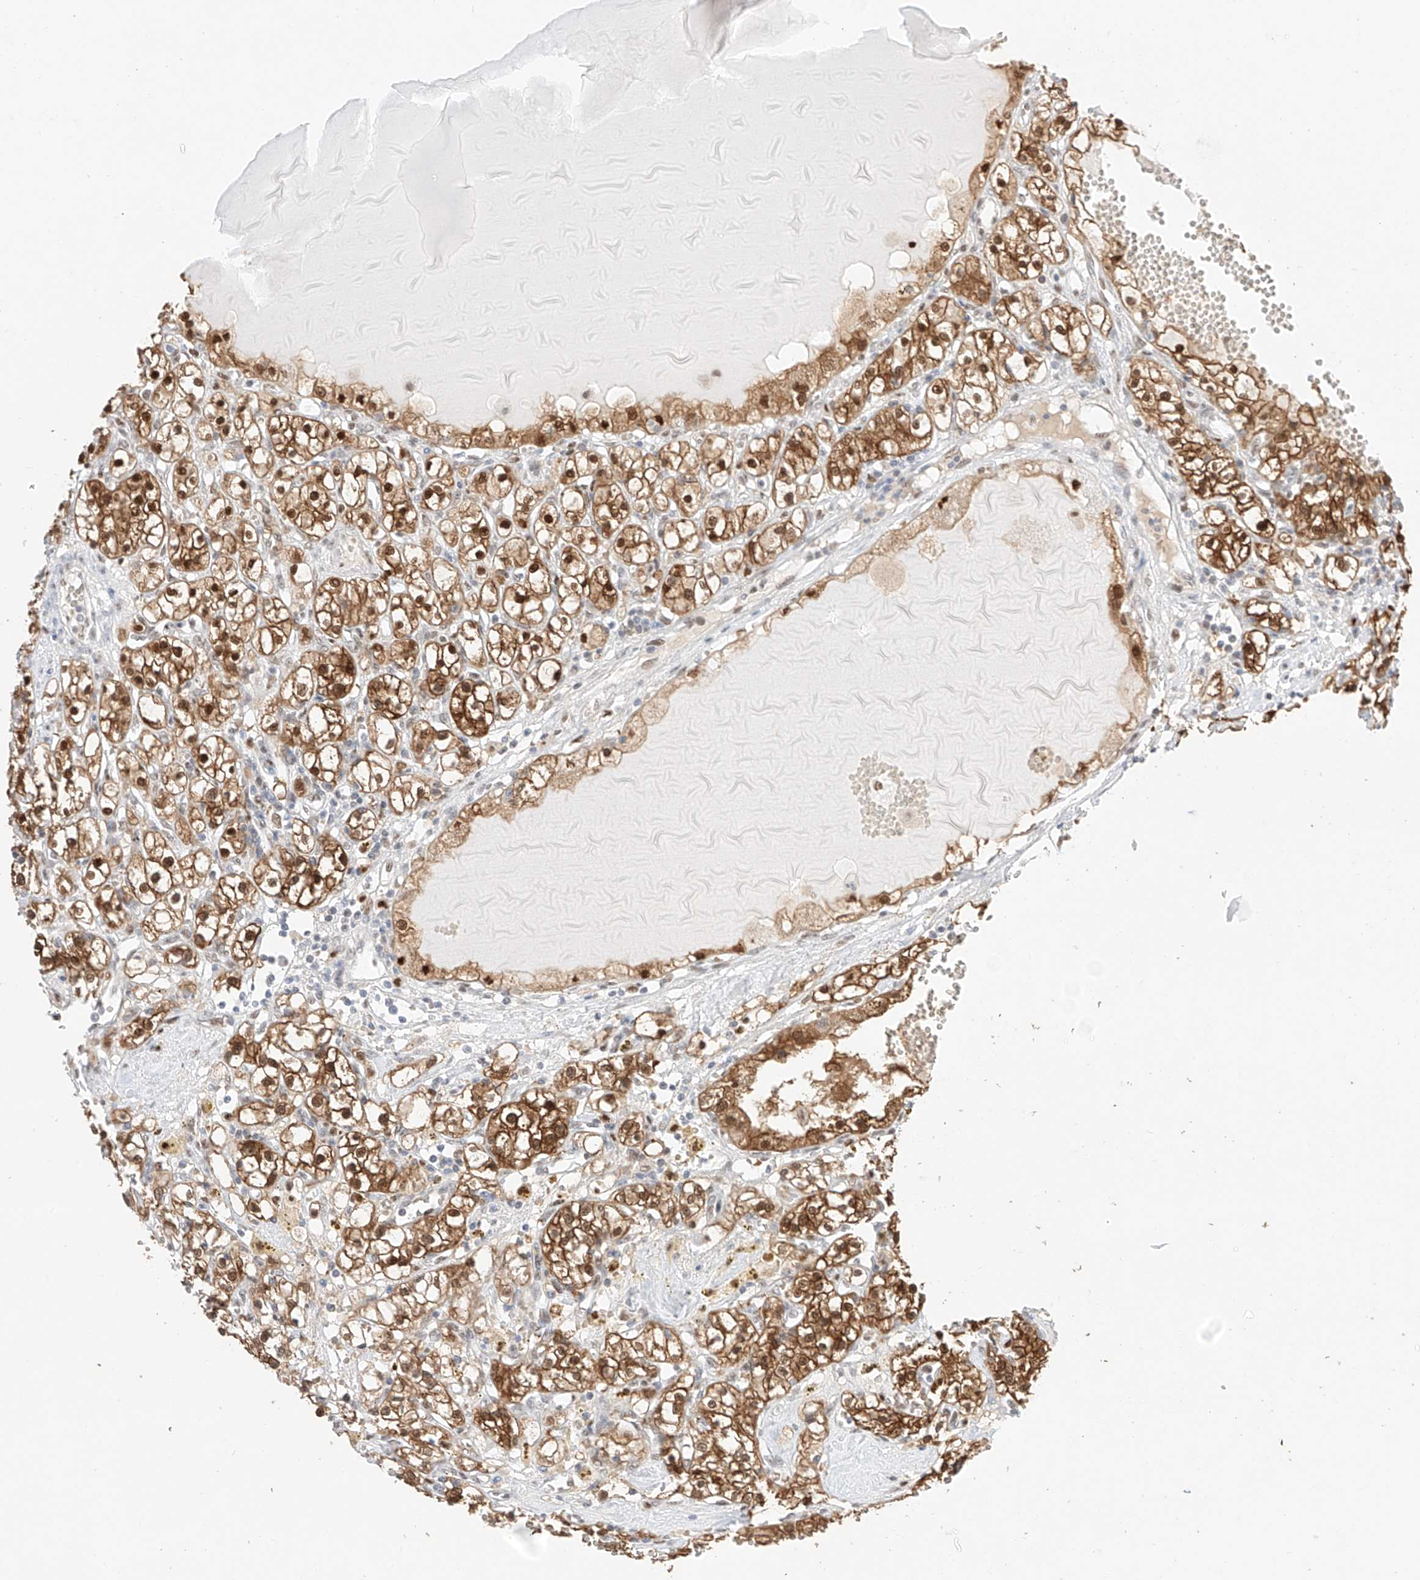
{"staining": {"intensity": "moderate", "quantity": ">75%", "location": "cytoplasmic/membranous,nuclear"}, "tissue": "renal cancer", "cell_type": "Tumor cells", "image_type": "cancer", "snomed": [{"axis": "morphology", "description": "Adenocarcinoma, NOS"}, {"axis": "topography", "description": "Kidney"}], "caption": "Protein analysis of renal cancer (adenocarcinoma) tissue shows moderate cytoplasmic/membranous and nuclear expression in about >75% of tumor cells.", "gene": "APIP", "patient": {"sex": "male", "age": 56}}